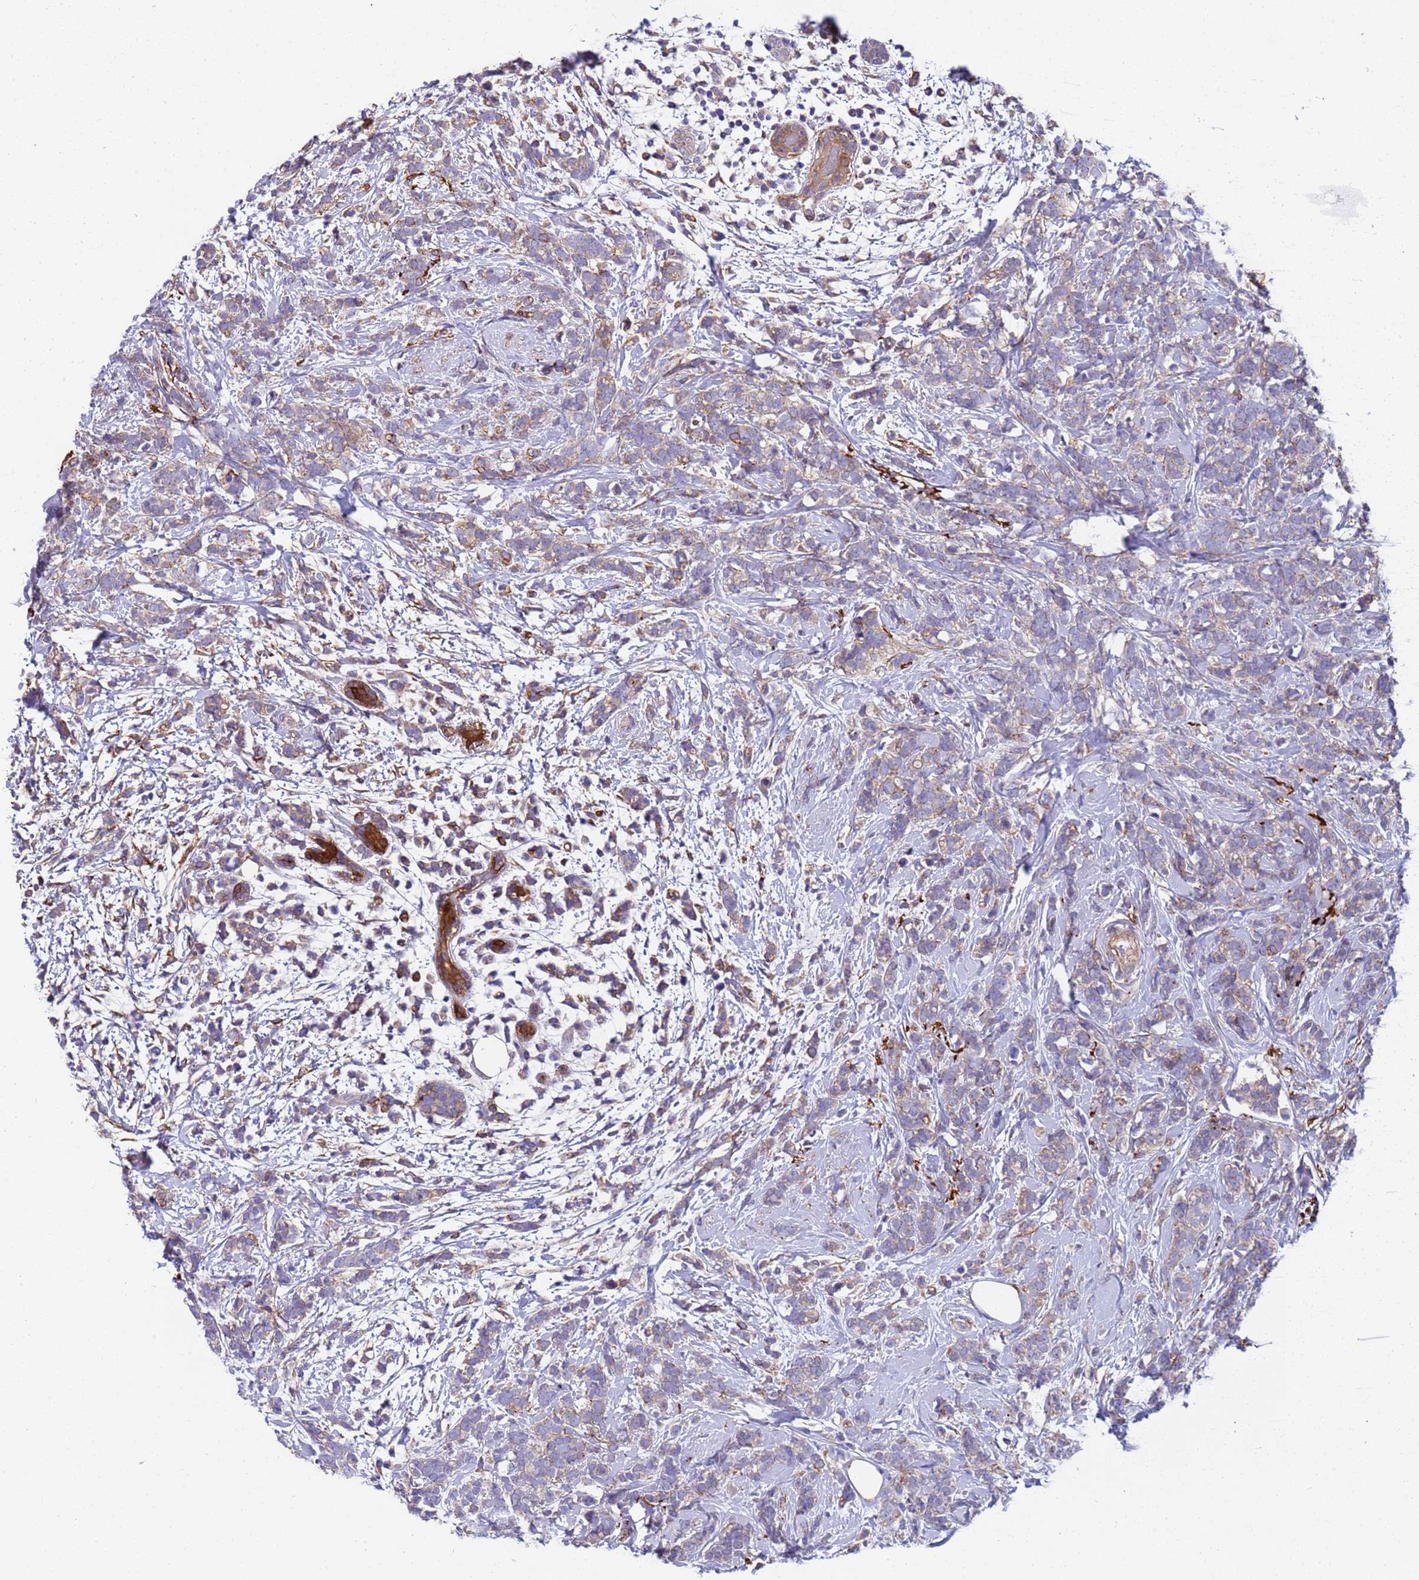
{"staining": {"intensity": "weak", "quantity": "<25%", "location": "cytoplasmic/membranous"}, "tissue": "breast cancer", "cell_type": "Tumor cells", "image_type": "cancer", "snomed": [{"axis": "morphology", "description": "Lobular carcinoma"}, {"axis": "topography", "description": "Breast"}], "caption": "The immunohistochemistry (IHC) photomicrograph has no significant expression in tumor cells of lobular carcinoma (breast) tissue.", "gene": "PAQR7", "patient": {"sex": "female", "age": 58}}